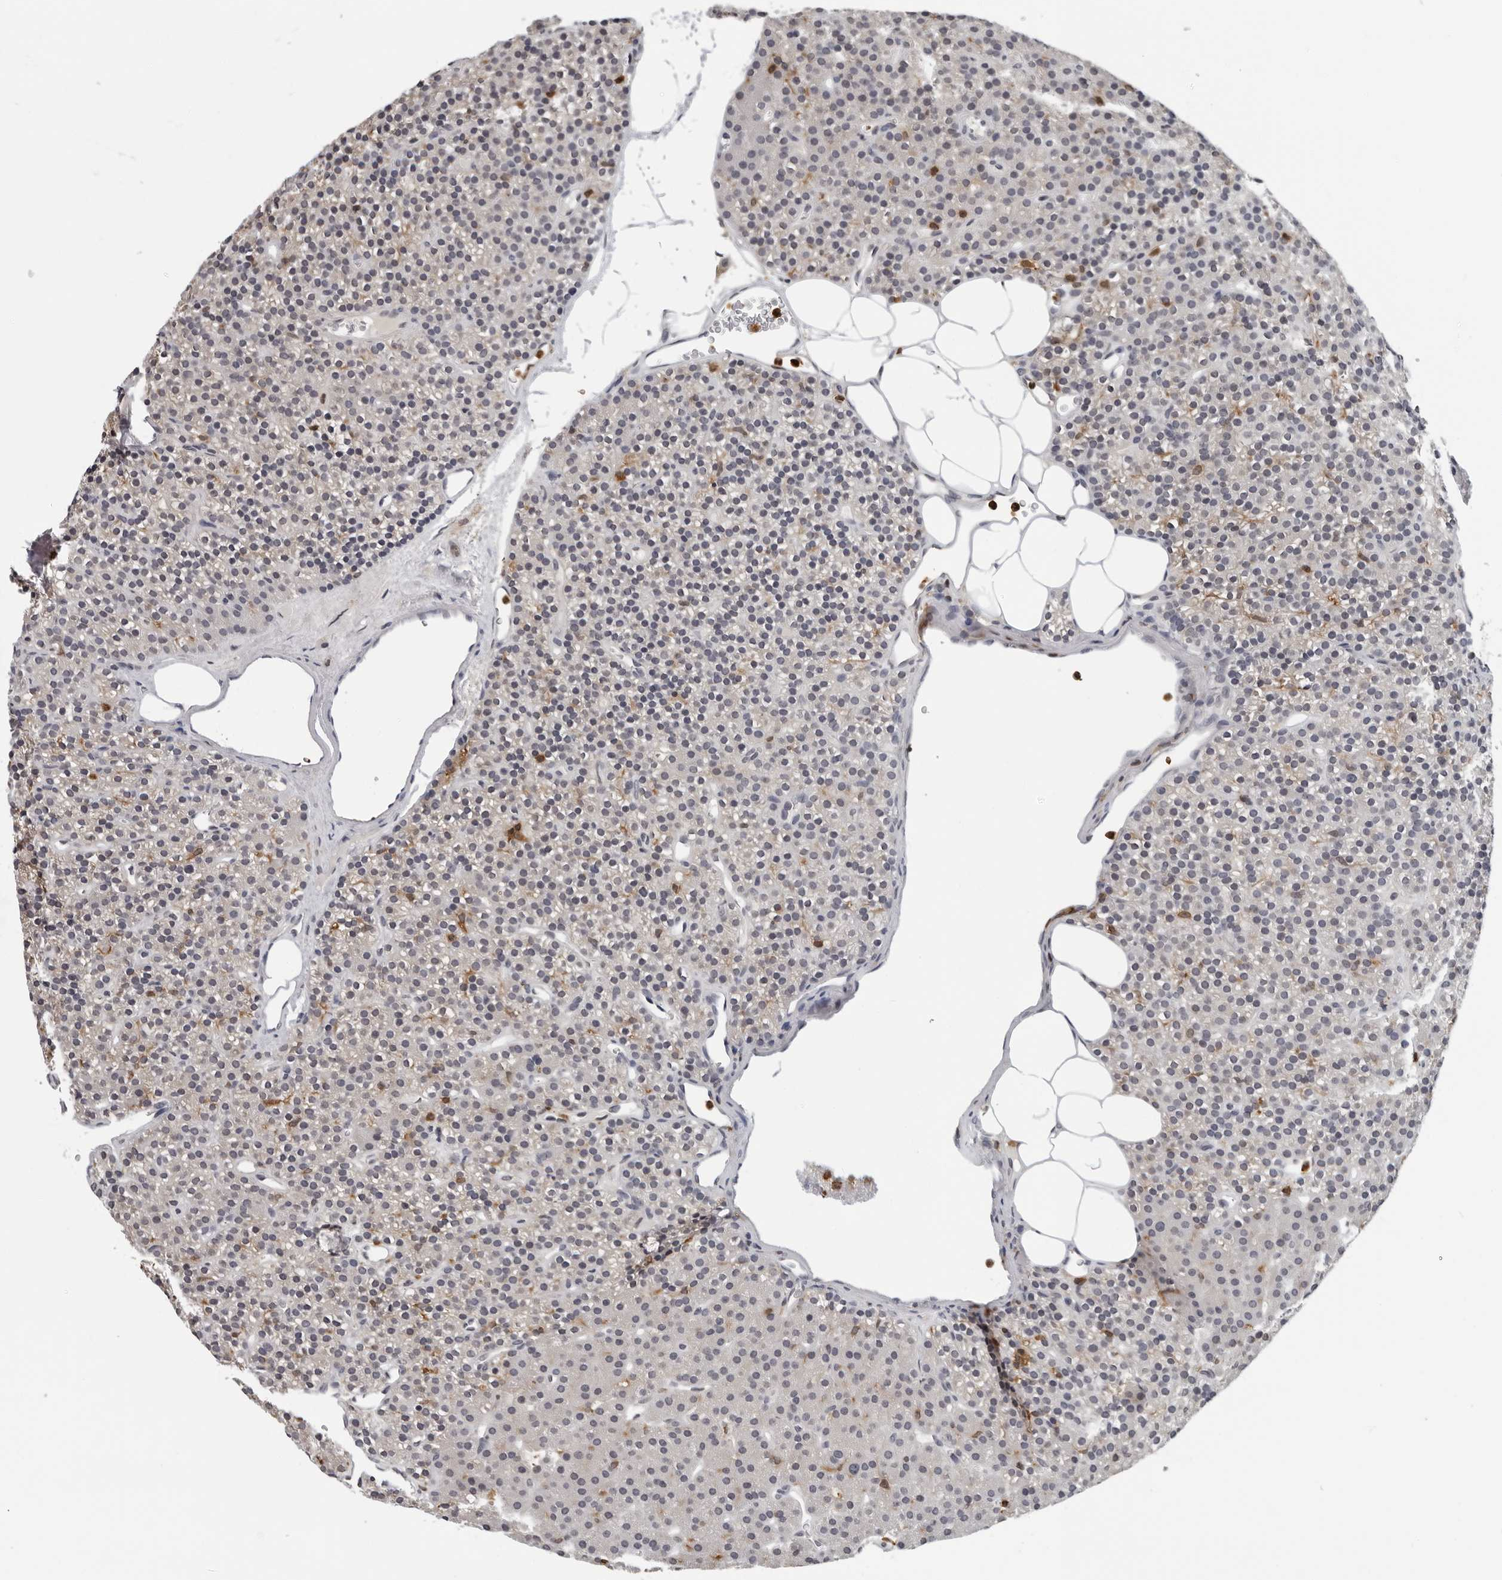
{"staining": {"intensity": "negative", "quantity": "none", "location": "none"}, "tissue": "parathyroid gland", "cell_type": "Glandular cells", "image_type": "normal", "snomed": [{"axis": "morphology", "description": "Normal tissue, NOS"}, {"axis": "morphology", "description": "Hyperplasia, NOS"}, {"axis": "topography", "description": "Parathyroid gland"}], "caption": "IHC photomicrograph of benign parathyroid gland: human parathyroid gland stained with DAB shows no significant protein expression in glandular cells.", "gene": "HSPH1", "patient": {"sex": "male", "age": 44}}